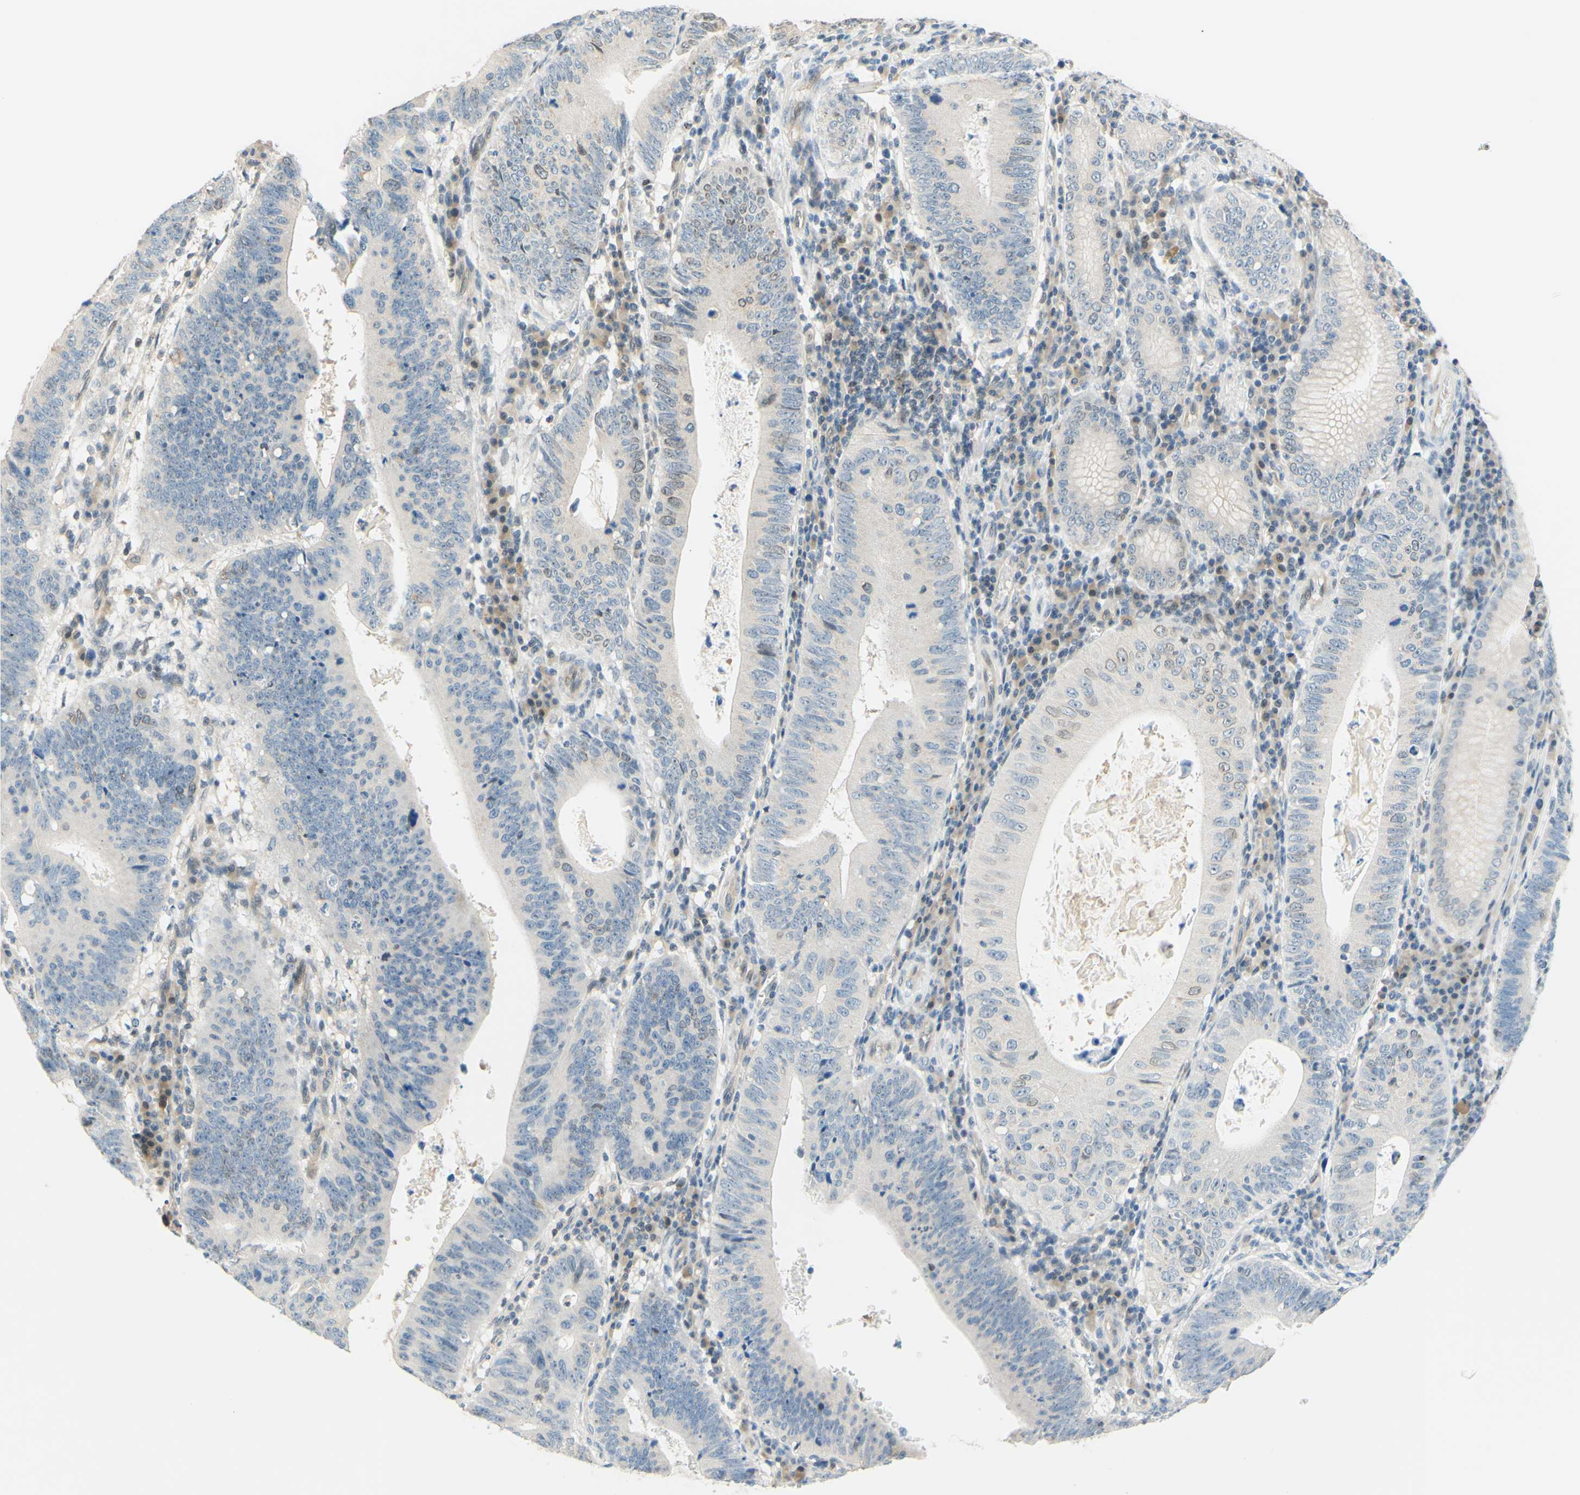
{"staining": {"intensity": "negative", "quantity": "none", "location": "none"}, "tissue": "stomach cancer", "cell_type": "Tumor cells", "image_type": "cancer", "snomed": [{"axis": "morphology", "description": "Adenocarcinoma, NOS"}, {"axis": "topography", "description": "Stomach"}], "caption": "Image shows no significant protein staining in tumor cells of stomach cancer. (Stains: DAB immunohistochemistry (IHC) with hematoxylin counter stain, Microscopy: brightfield microscopy at high magnification).", "gene": "C2CD2L", "patient": {"sex": "male", "age": 59}}